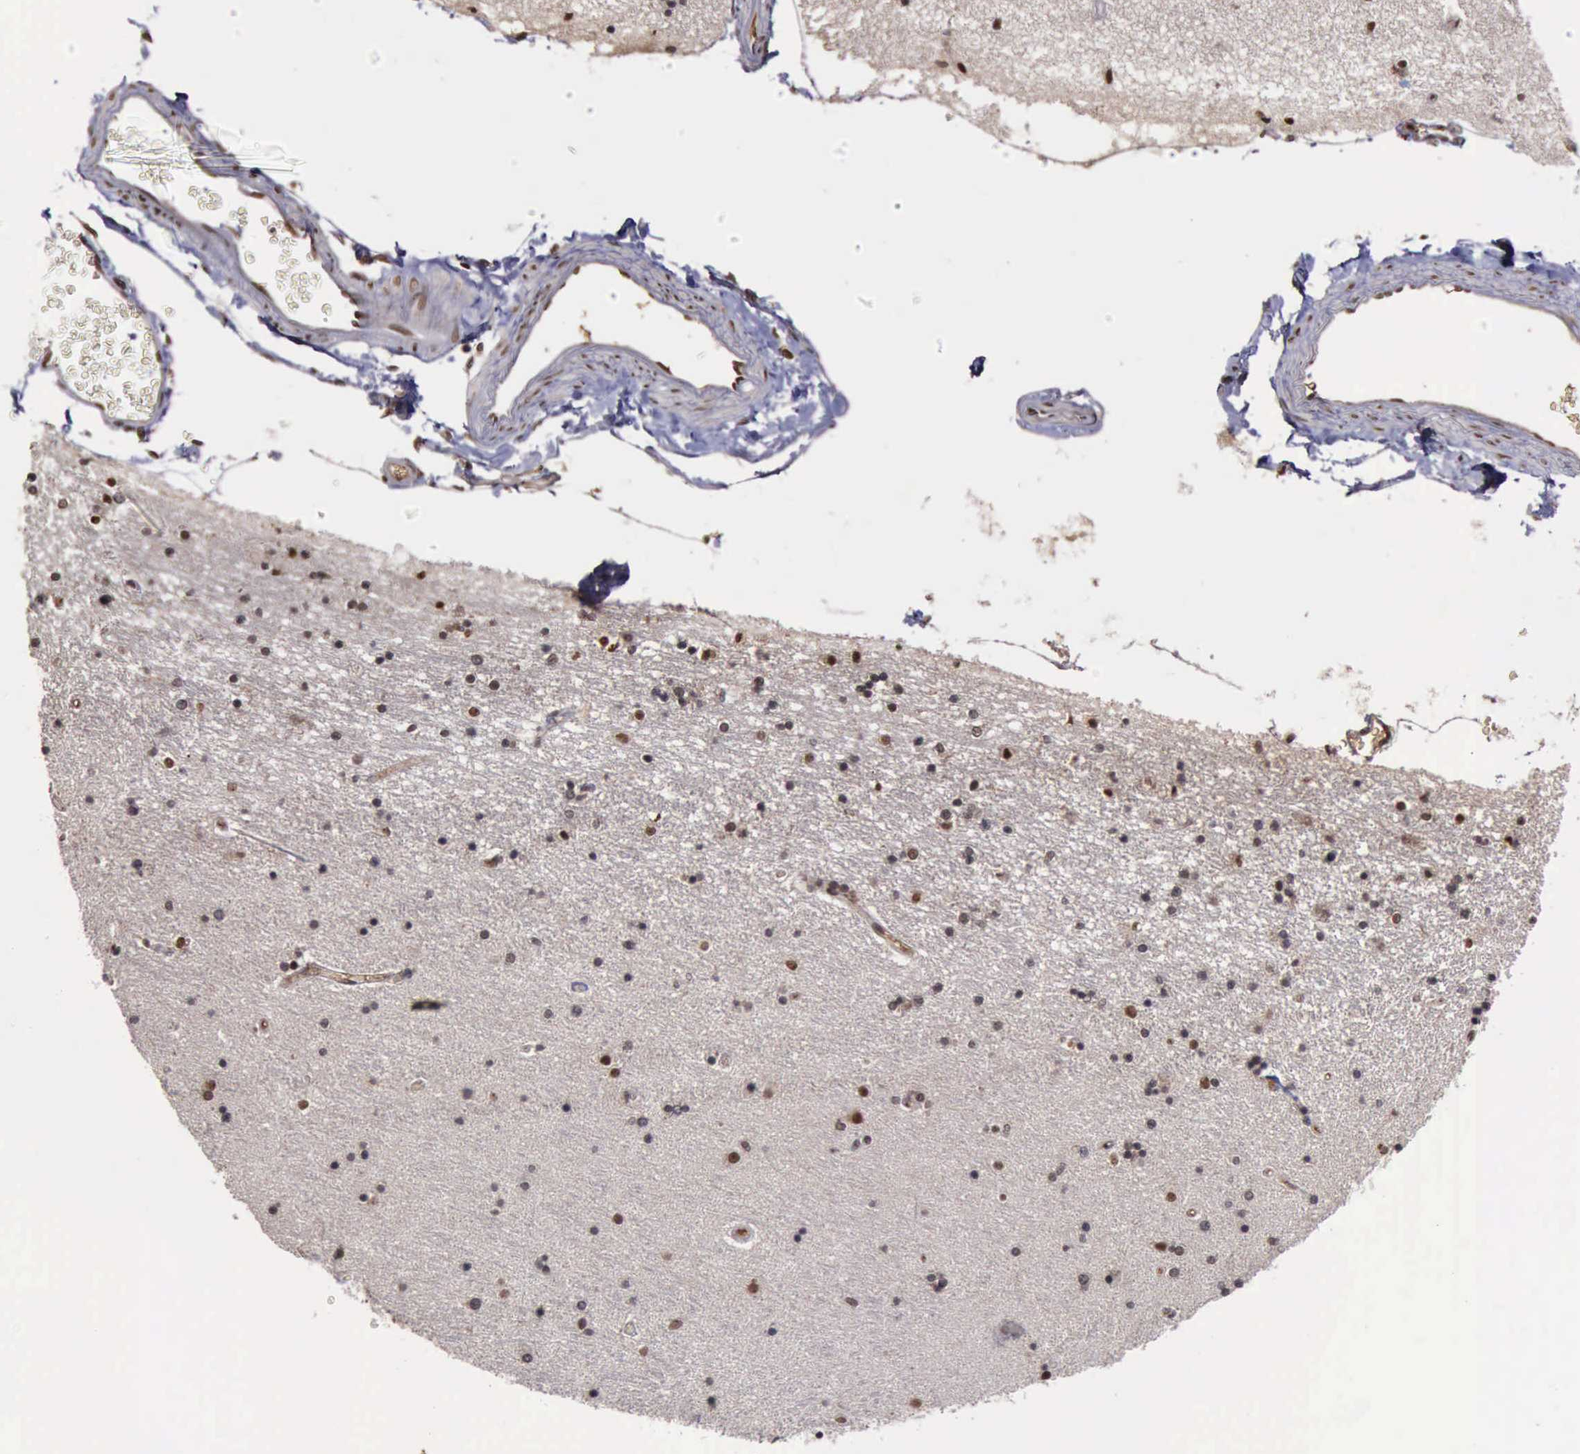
{"staining": {"intensity": "moderate", "quantity": "25%-75%", "location": "nuclear"}, "tissue": "hippocampus", "cell_type": "Glial cells", "image_type": "normal", "snomed": [{"axis": "morphology", "description": "Normal tissue, NOS"}, {"axis": "topography", "description": "Hippocampus"}], "caption": "Immunohistochemical staining of normal human hippocampus exhibits 25%-75% levels of moderate nuclear protein positivity in about 25%-75% of glial cells.", "gene": "TRMT2A", "patient": {"sex": "female", "age": 54}}